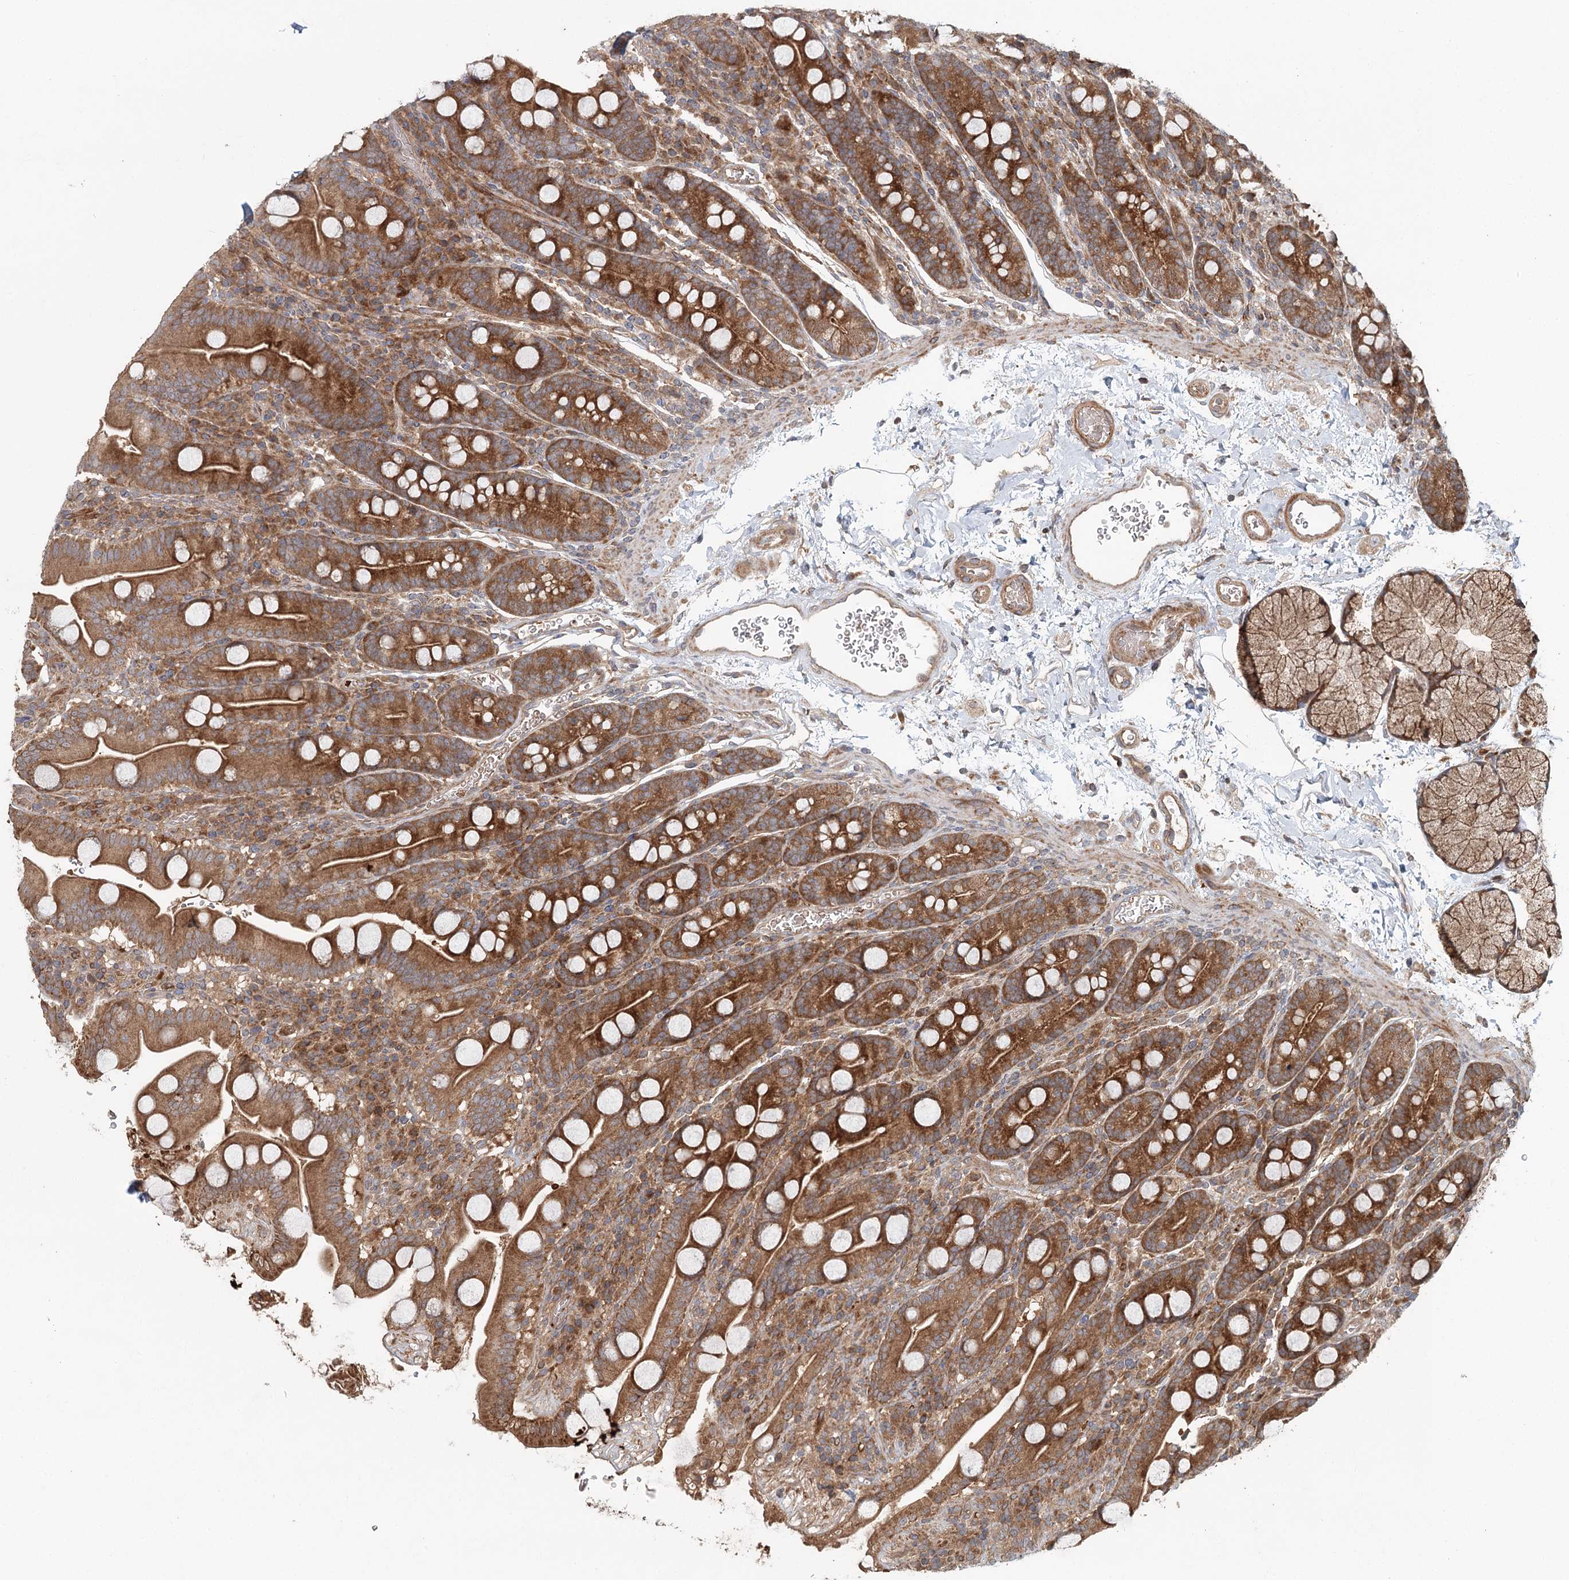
{"staining": {"intensity": "strong", "quantity": ">75%", "location": "cytoplasmic/membranous"}, "tissue": "duodenum", "cell_type": "Glandular cells", "image_type": "normal", "snomed": [{"axis": "morphology", "description": "Normal tissue, NOS"}, {"axis": "topography", "description": "Duodenum"}], "caption": "A high amount of strong cytoplasmic/membranous positivity is identified in about >75% of glandular cells in normal duodenum. The protein is shown in brown color, while the nuclei are stained blue.", "gene": "ENSG00000273217", "patient": {"sex": "male", "age": 35}}